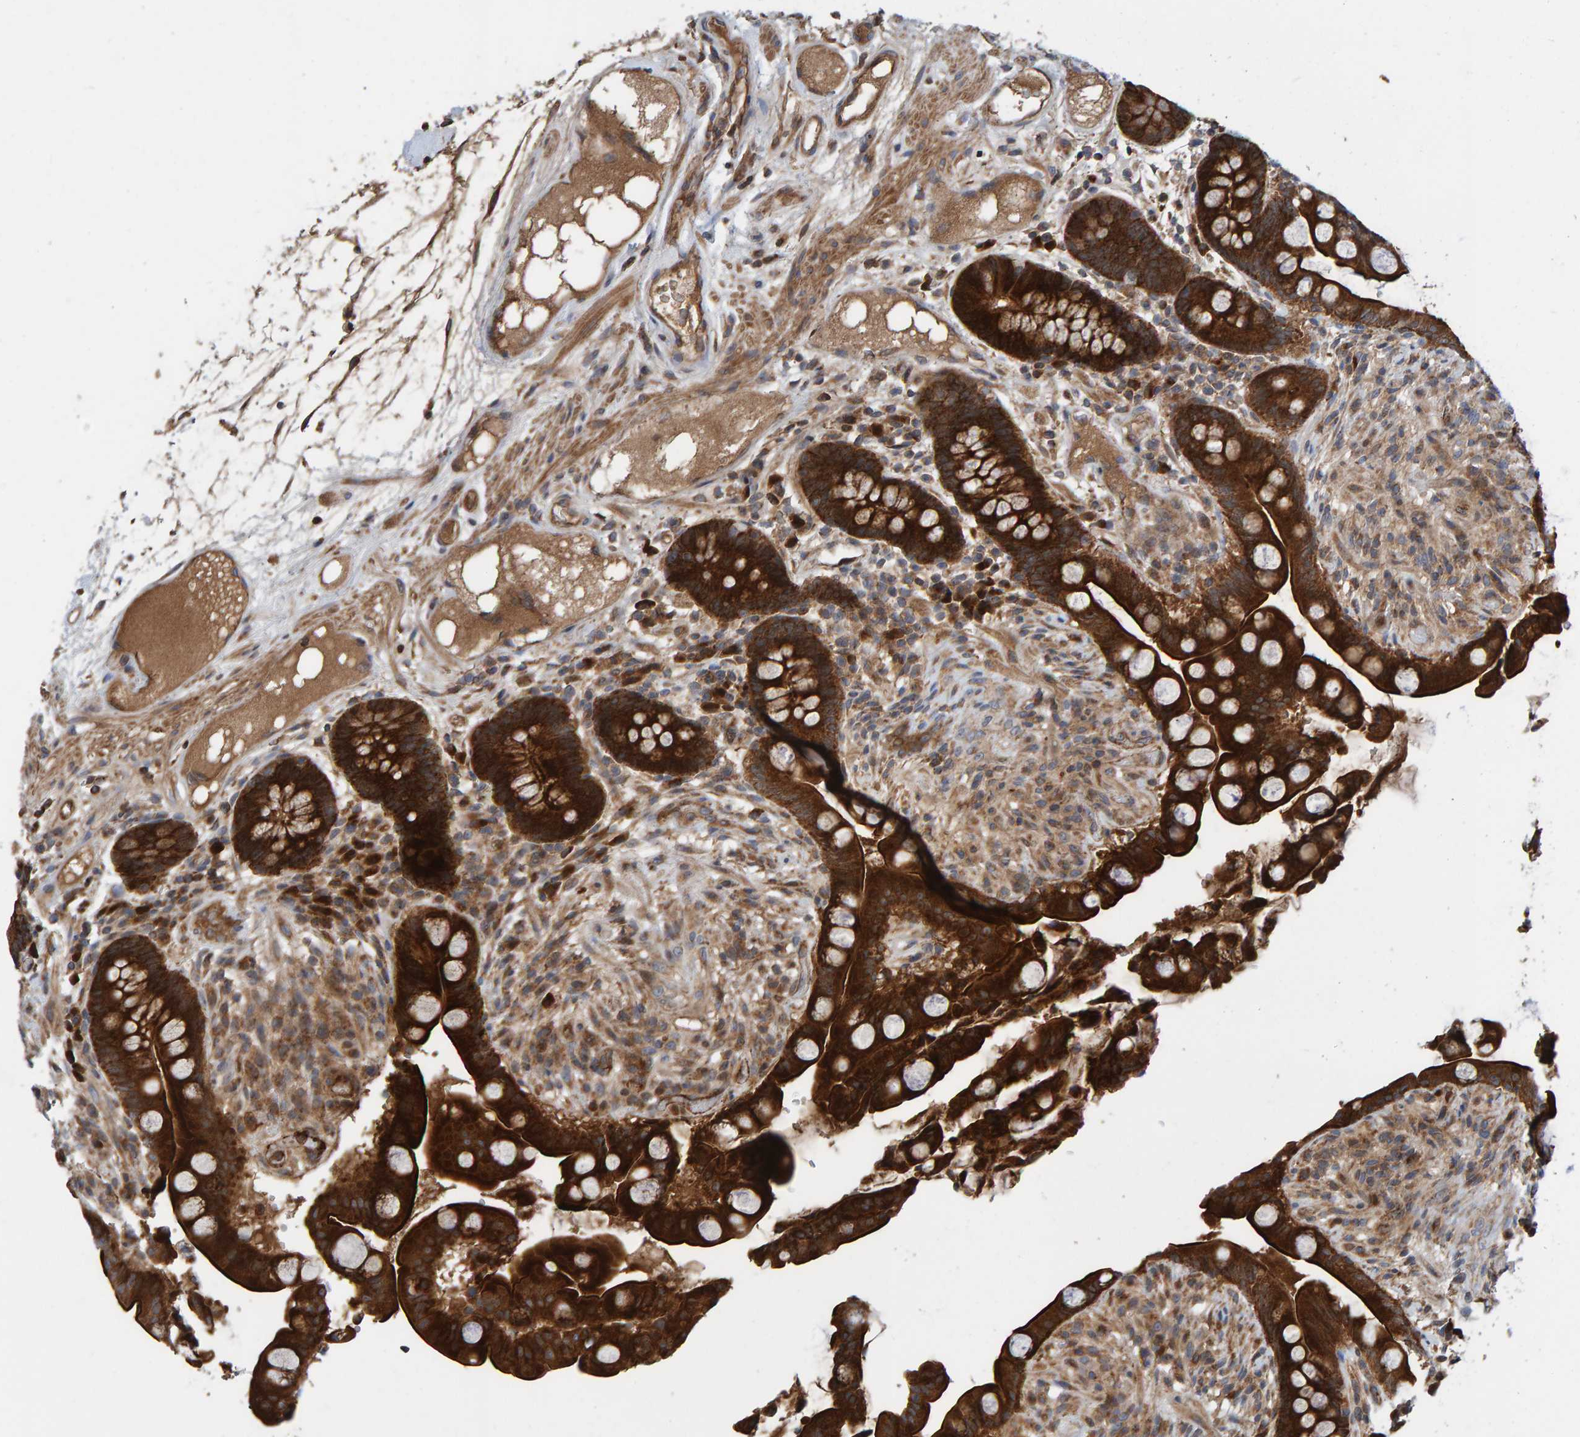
{"staining": {"intensity": "moderate", "quantity": ">75%", "location": "cytoplasmic/membranous"}, "tissue": "colon", "cell_type": "Endothelial cells", "image_type": "normal", "snomed": [{"axis": "morphology", "description": "Normal tissue, NOS"}, {"axis": "topography", "description": "Colon"}], "caption": "Unremarkable colon was stained to show a protein in brown. There is medium levels of moderate cytoplasmic/membranous staining in approximately >75% of endothelial cells.", "gene": "KIAA0753", "patient": {"sex": "male", "age": 73}}